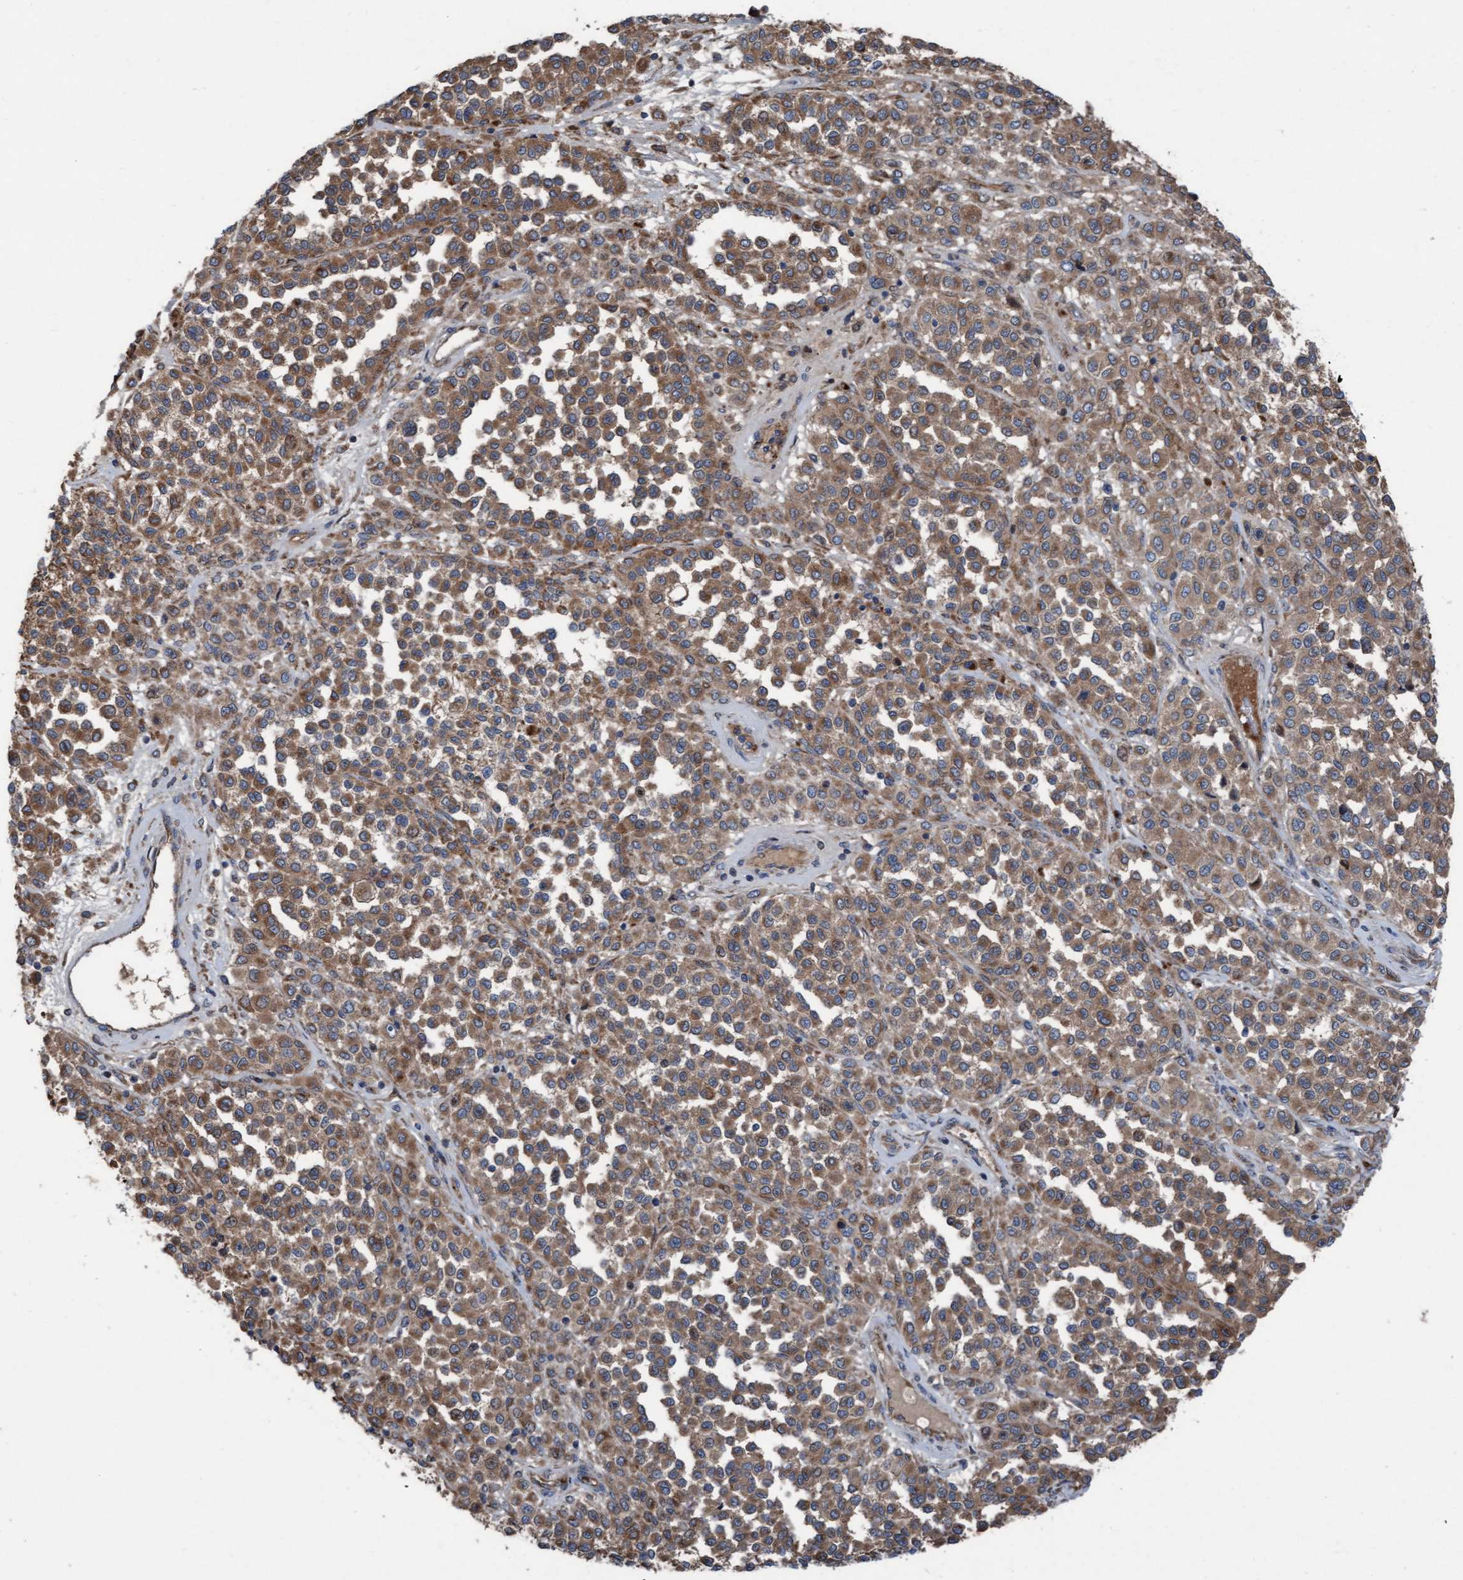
{"staining": {"intensity": "moderate", "quantity": ">75%", "location": "cytoplasmic/membranous"}, "tissue": "melanoma", "cell_type": "Tumor cells", "image_type": "cancer", "snomed": [{"axis": "morphology", "description": "Malignant melanoma, Metastatic site"}, {"axis": "topography", "description": "Pancreas"}], "caption": "Immunohistochemical staining of malignant melanoma (metastatic site) demonstrates medium levels of moderate cytoplasmic/membranous staining in approximately >75% of tumor cells. The staining is performed using DAB (3,3'-diaminobenzidine) brown chromogen to label protein expression. The nuclei are counter-stained blue using hematoxylin.", "gene": "KLHL26", "patient": {"sex": "female", "age": 30}}